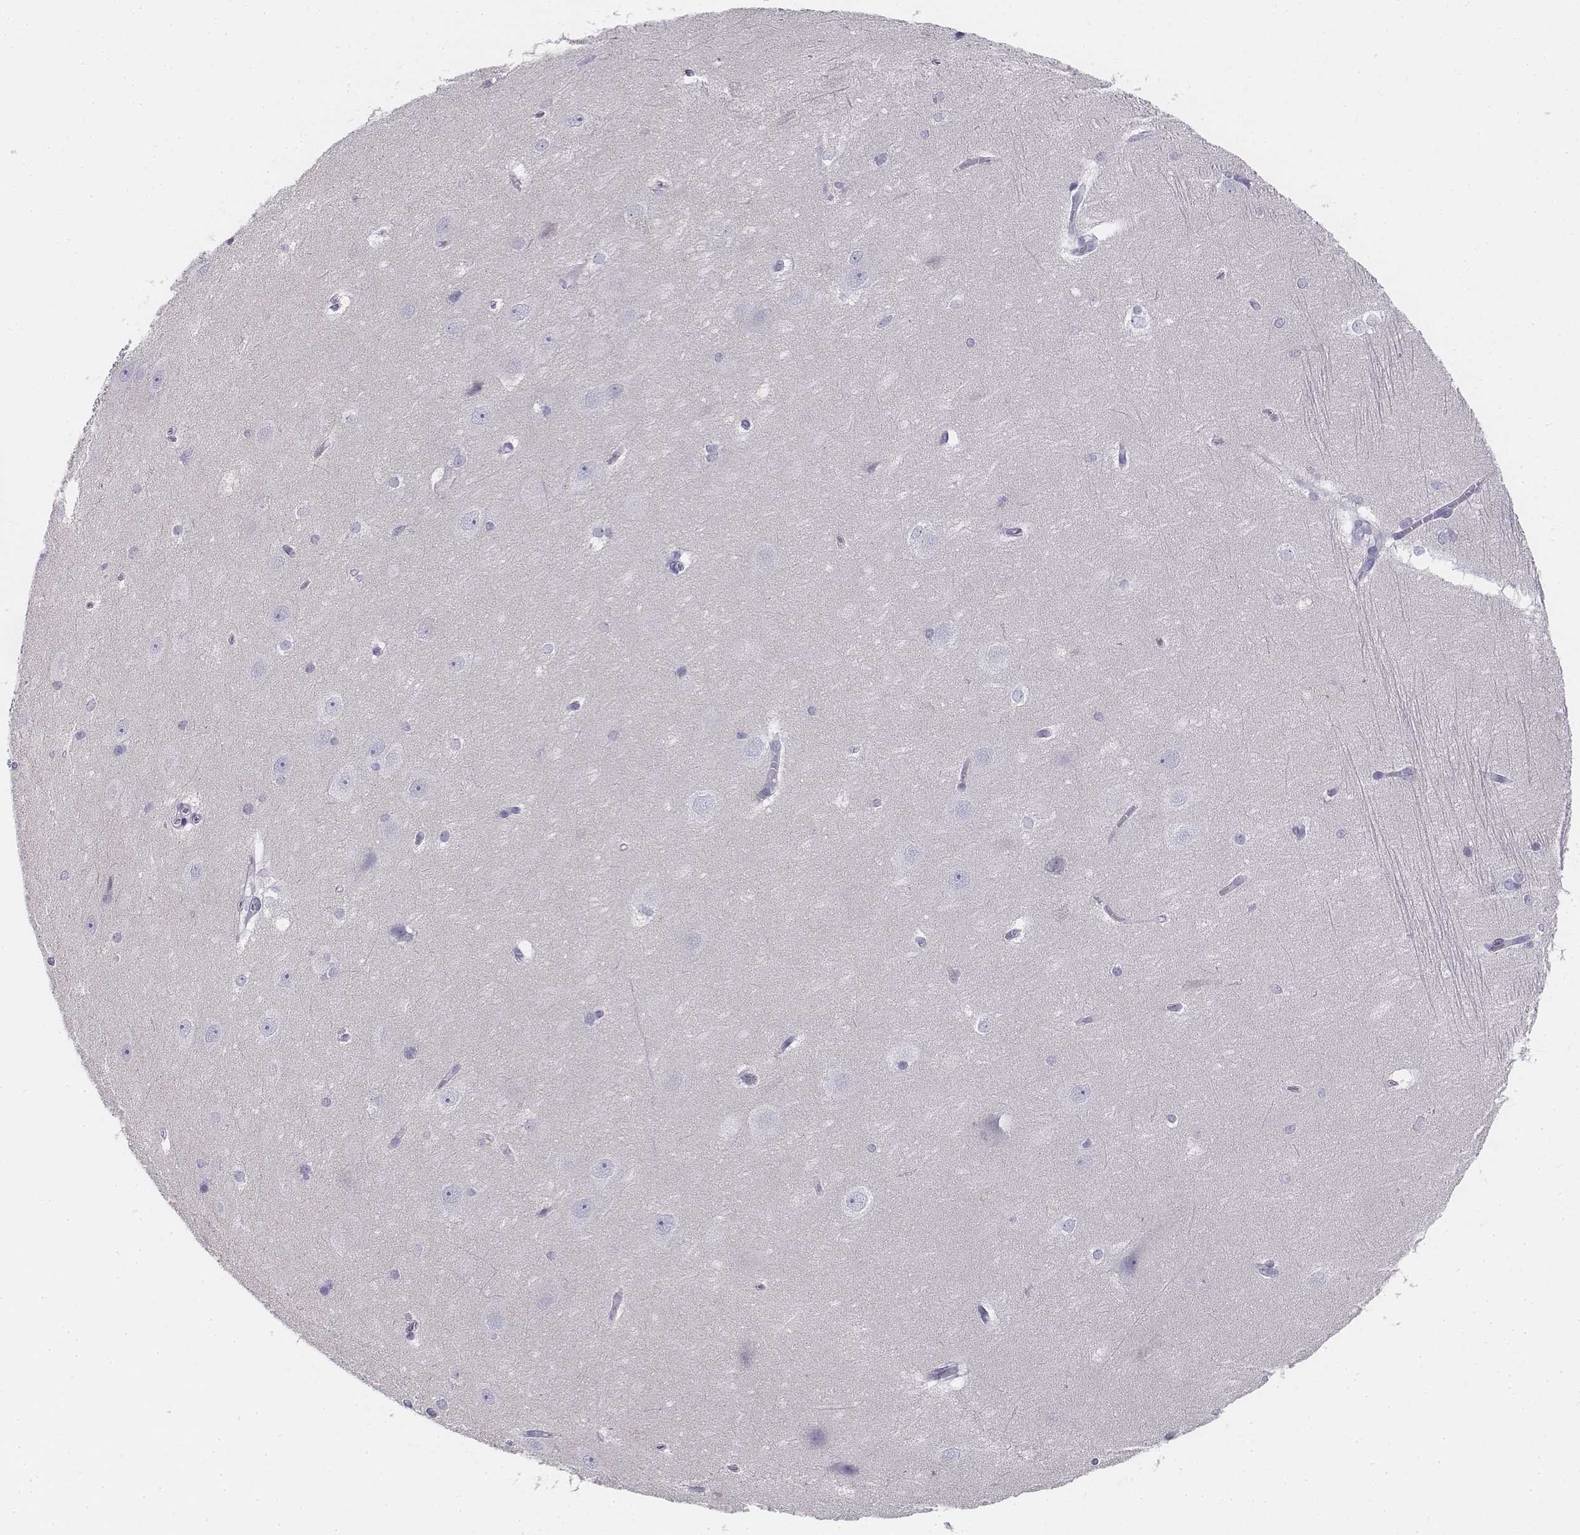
{"staining": {"intensity": "negative", "quantity": "none", "location": "none"}, "tissue": "hippocampus", "cell_type": "Glial cells", "image_type": "normal", "snomed": [{"axis": "morphology", "description": "Normal tissue, NOS"}, {"axis": "topography", "description": "Cerebral cortex"}, {"axis": "topography", "description": "Hippocampus"}], "caption": "Glial cells show no significant protein staining in benign hippocampus.", "gene": "TH", "patient": {"sex": "female", "age": 19}}